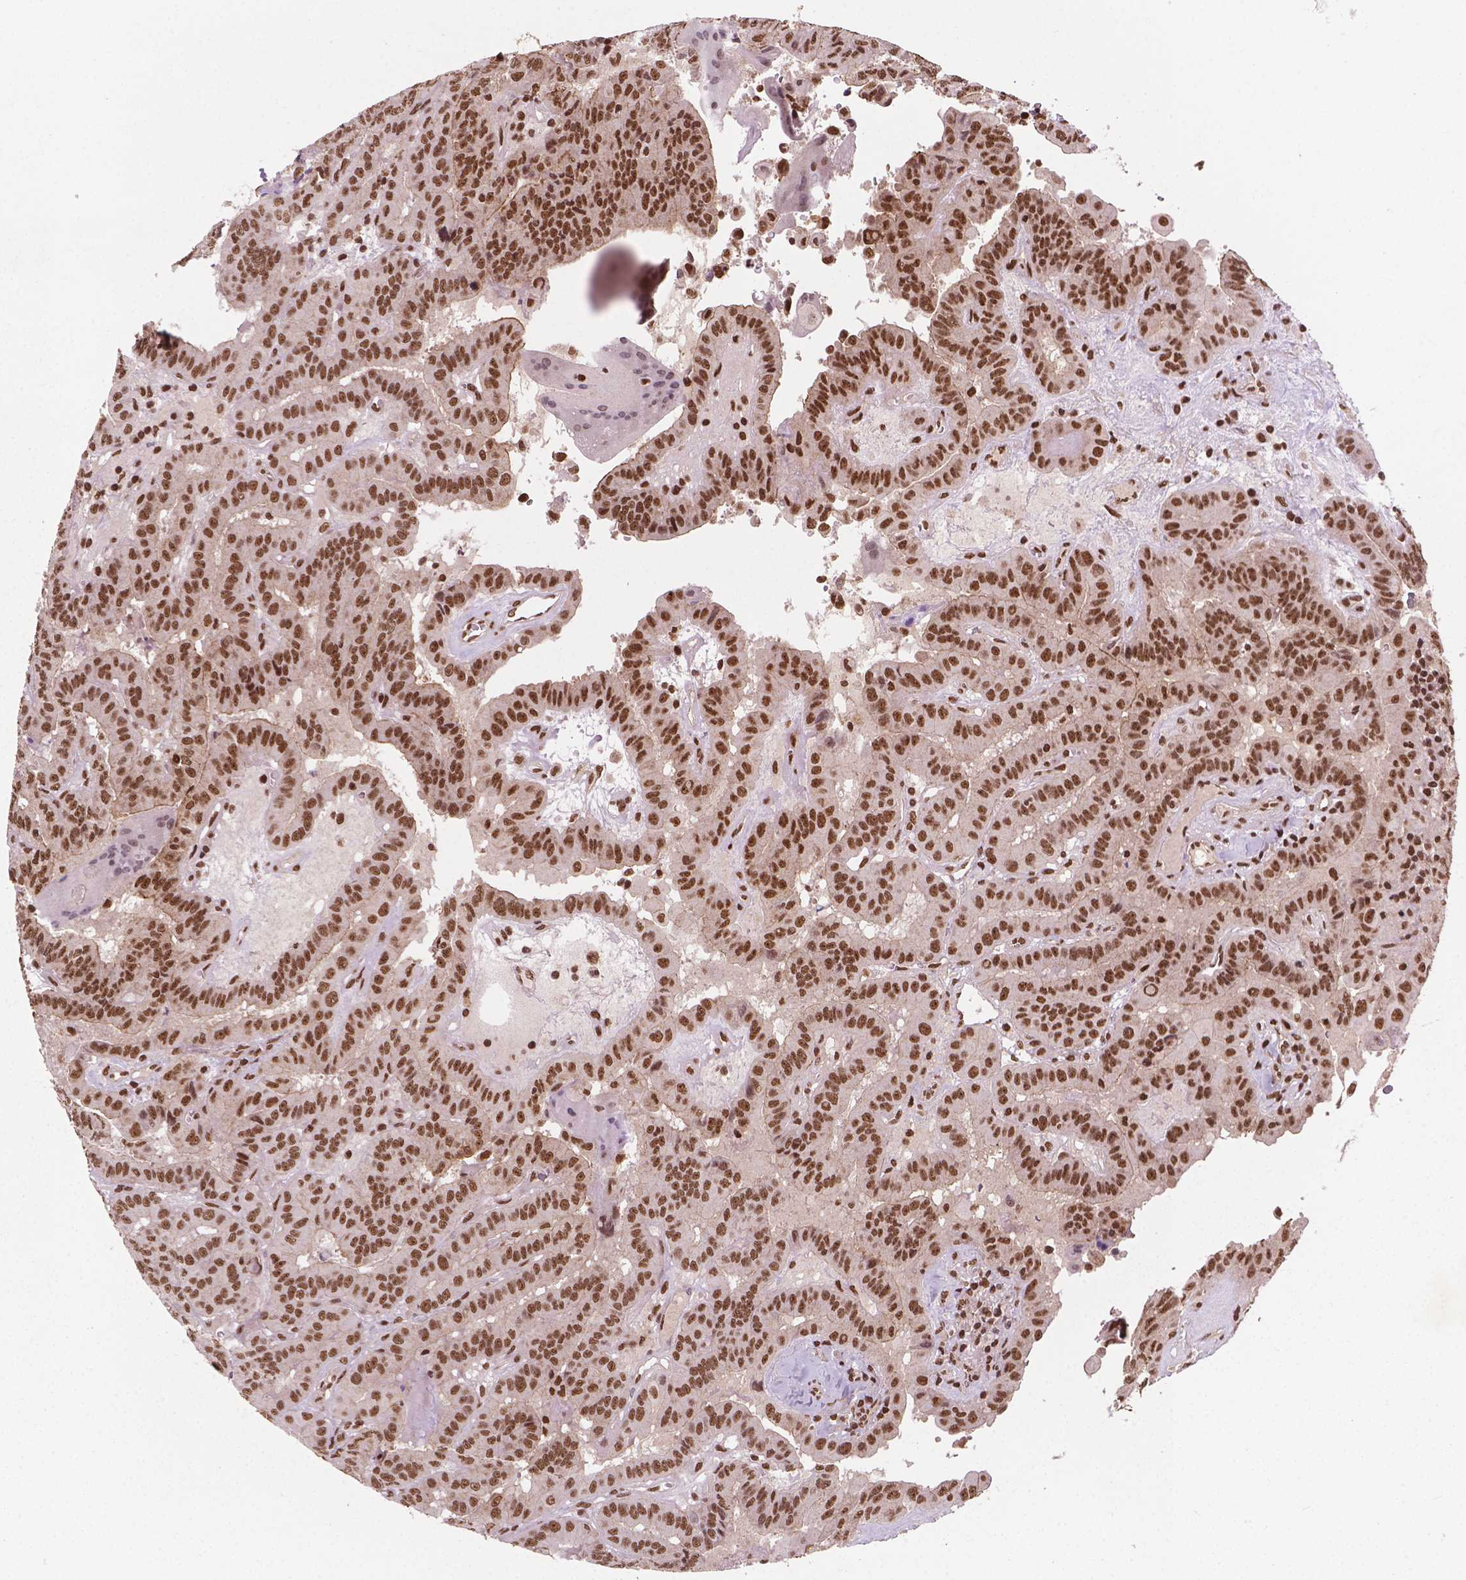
{"staining": {"intensity": "strong", "quantity": ">75%", "location": "nuclear"}, "tissue": "thyroid cancer", "cell_type": "Tumor cells", "image_type": "cancer", "snomed": [{"axis": "morphology", "description": "Papillary adenocarcinoma, NOS"}, {"axis": "topography", "description": "Thyroid gland"}], "caption": "The micrograph demonstrates staining of papillary adenocarcinoma (thyroid), revealing strong nuclear protein positivity (brown color) within tumor cells. (brown staining indicates protein expression, while blue staining denotes nuclei).", "gene": "SIRT6", "patient": {"sex": "female", "age": 37}}